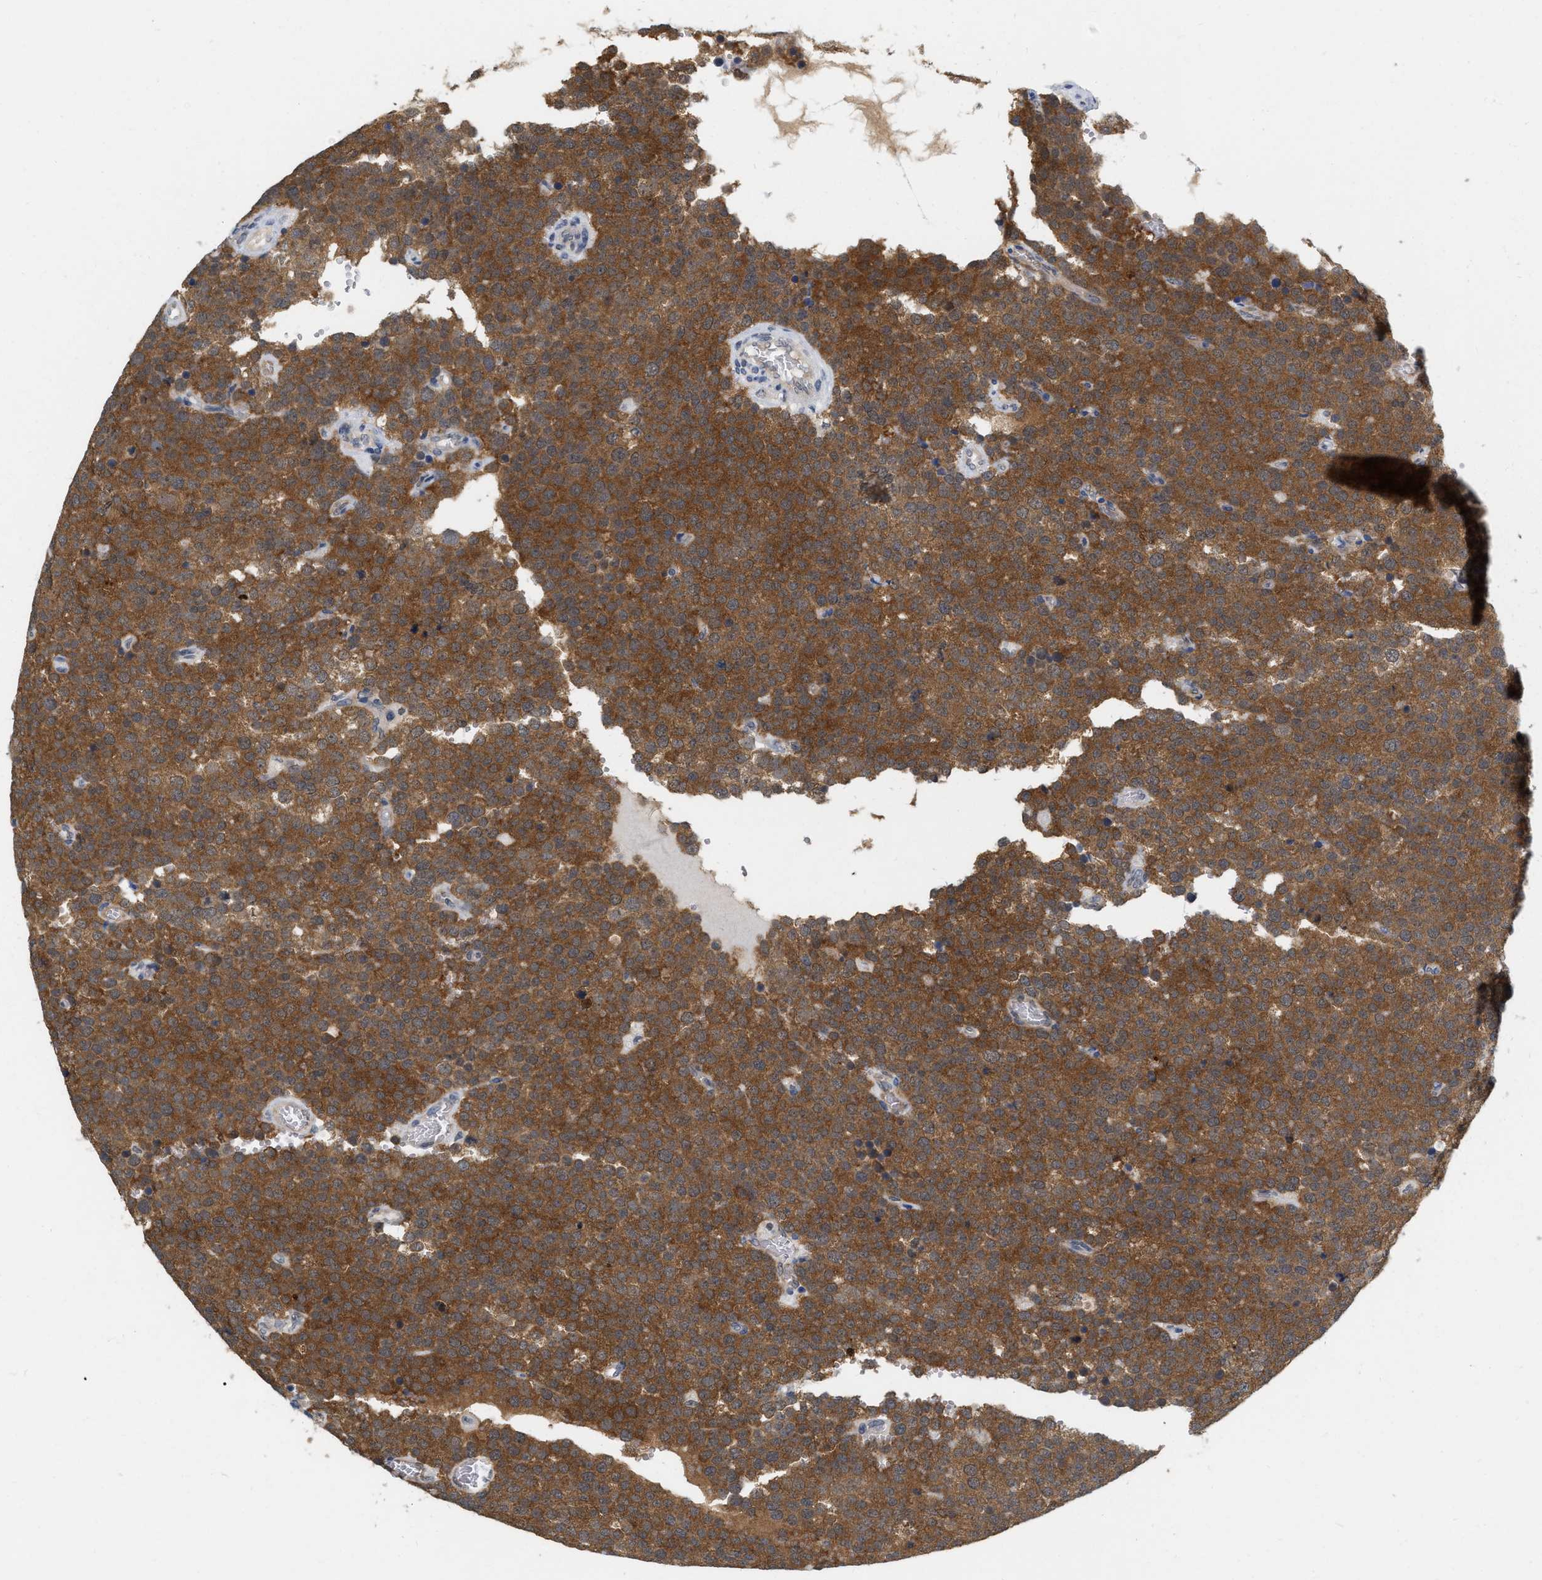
{"staining": {"intensity": "strong", "quantity": ">75%", "location": "cytoplasmic/membranous"}, "tissue": "testis cancer", "cell_type": "Tumor cells", "image_type": "cancer", "snomed": [{"axis": "morphology", "description": "Normal tissue, NOS"}, {"axis": "morphology", "description": "Seminoma, NOS"}, {"axis": "topography", "description": "Testis"}], "caption": "Approximately >75% of tumor cells in seminoma (testis) show strong cytoplasmic/membranous protein expression as visualized by brown immunohistochemical staining.", "gene": "RUVBL1", "patient": {"sex": "male", "age": 71}}